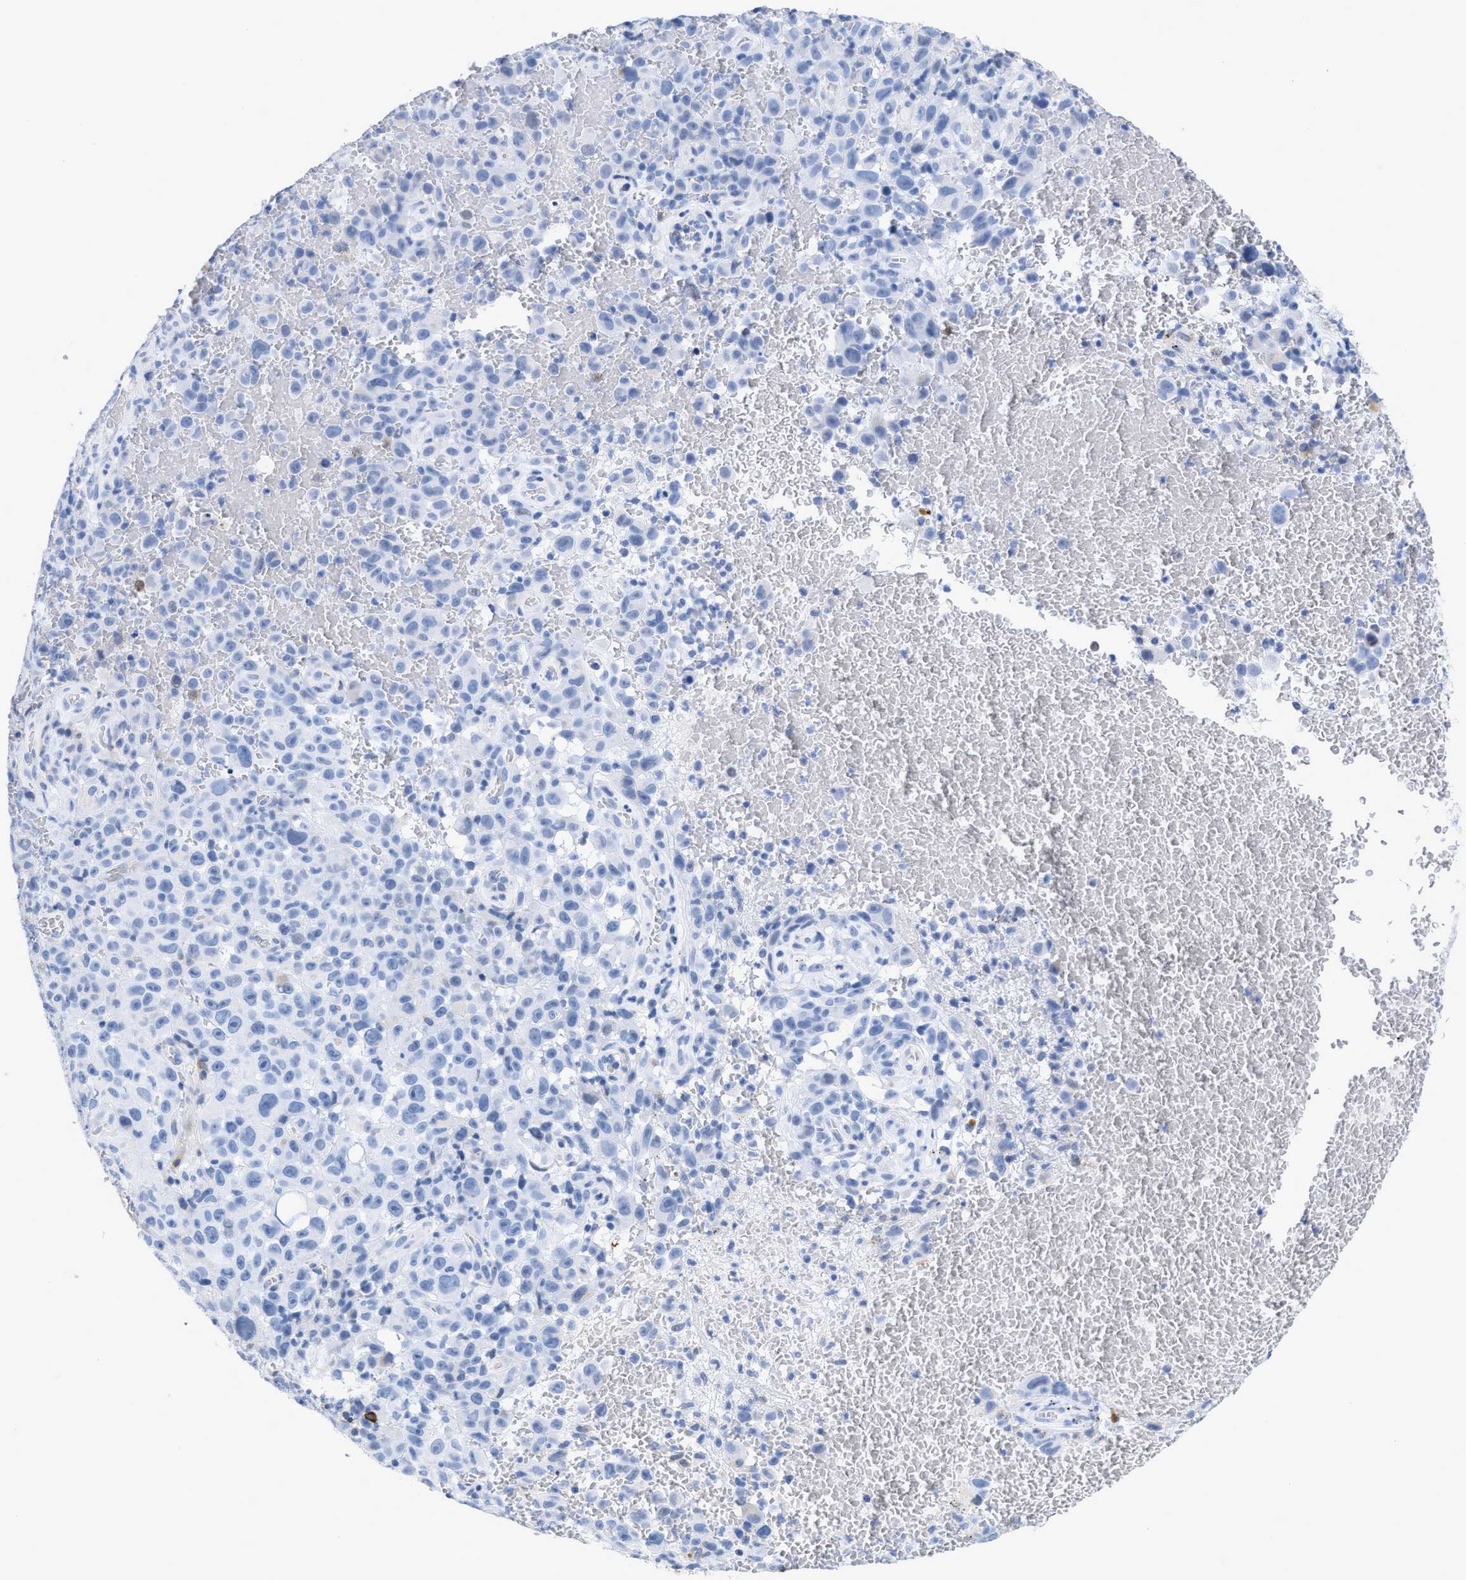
{"staining": {"intensity": "negative", "quantity": "none", "location": "none"}, "tissue": "melanoma", "cell_type": "Tumor cells", "image_type": "cancer", "snomed": [{"axis": "morphology", "description": "Malignant melanoma, NOS"}, {"axis": "topography", "description": "Skin"}], "caption": "A histopathology image of human malignant melanoma is negative for staining in tumor cells.", "gene": "CRYM", "patient": {"sex": "female", "age": 82}}